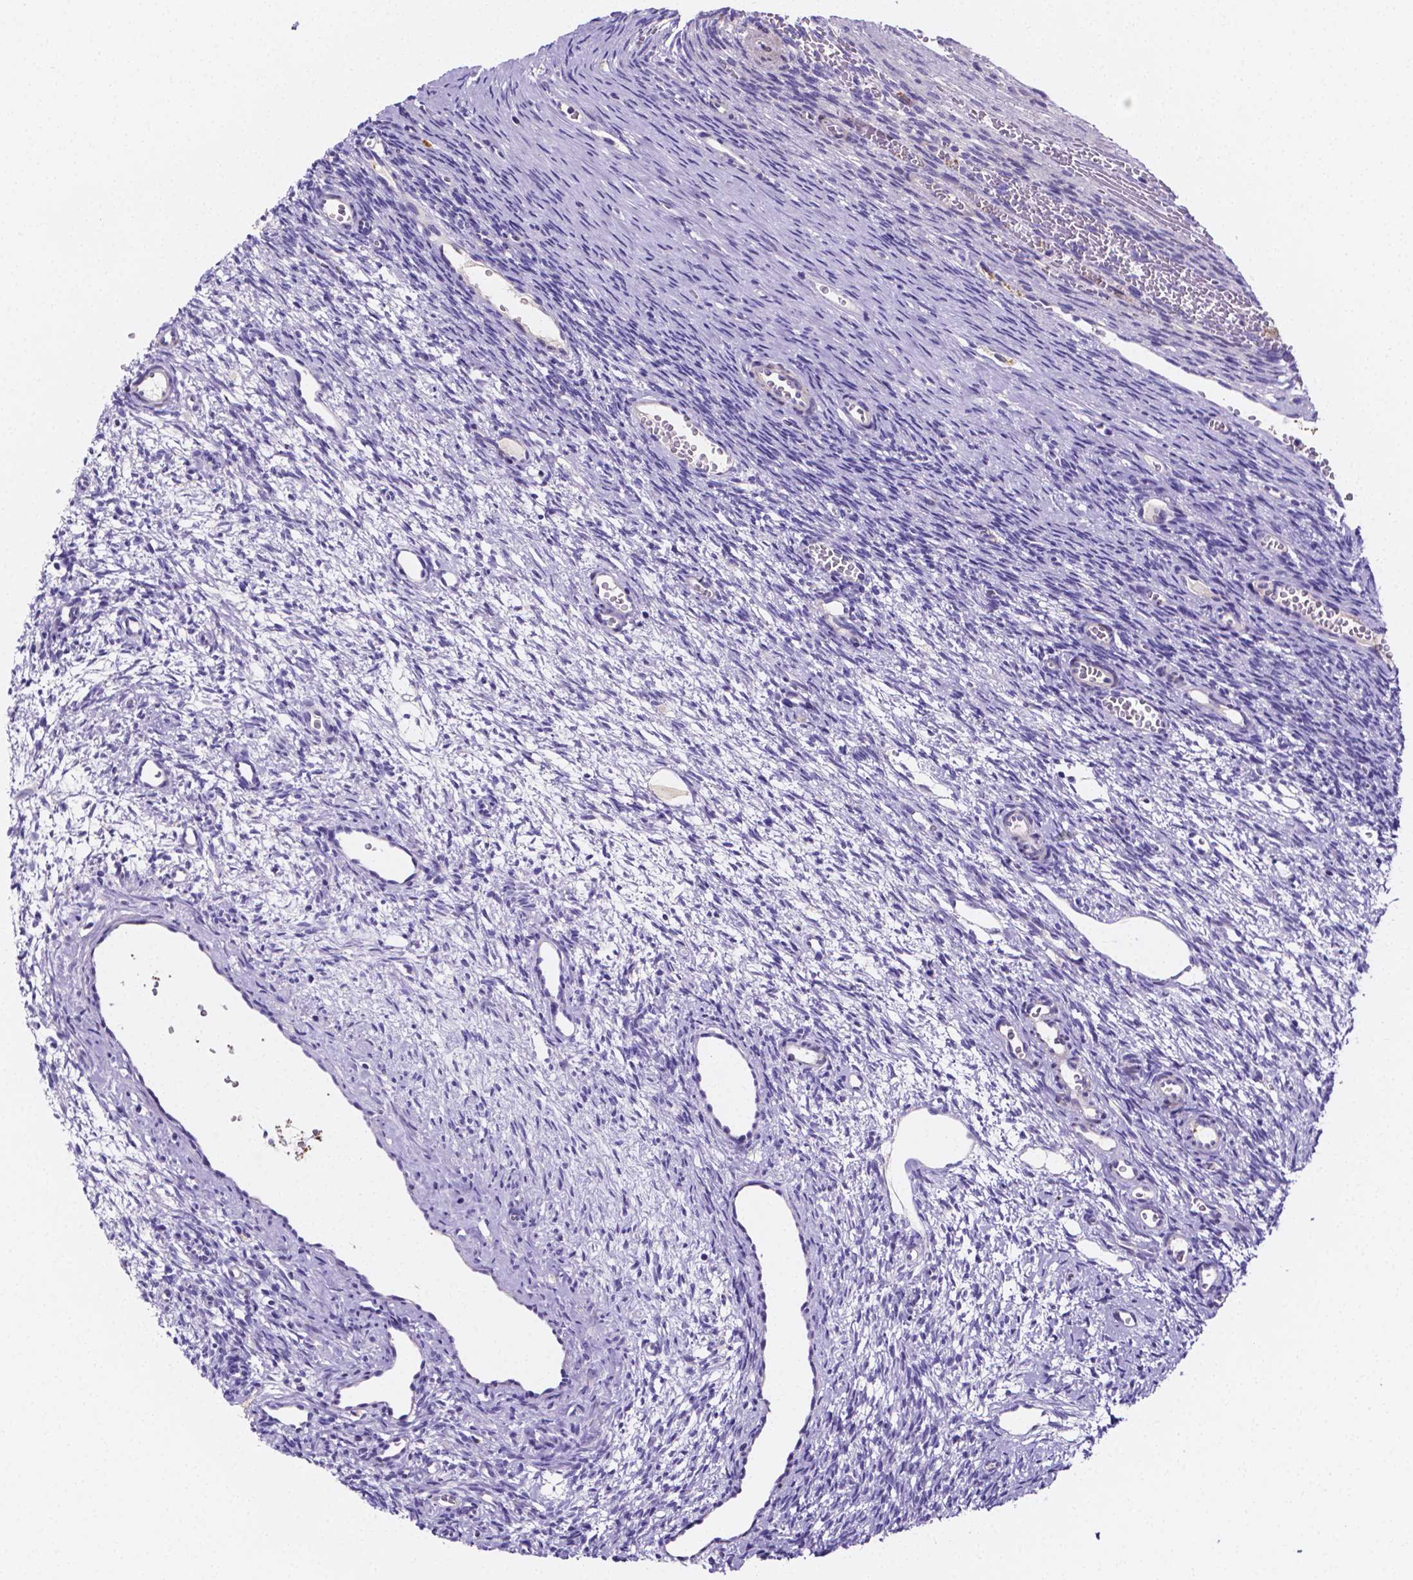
{"staining": {"intensity": "negative", "quantity": "none", "location": "none"}, "tissue": "ovary", "cell_type": "Ovarian stroma cells", "image_type": "normal", "snomed": [{"axis": "morphology", "description": "Normal tissue, NOS"}, {"axis": "topography", "description": "Ovary"}], "caption": "A photomicrograph of human ovary is negative for staining in ovarian stroma cells. (Stains: DAB immunohistochemistry (IHC) with hematoxylin counter stain, Microscopy: brightfield microscopy at high magnification).", "gene": "NRGN", "patient": {"sex": "female", "age": 34}}